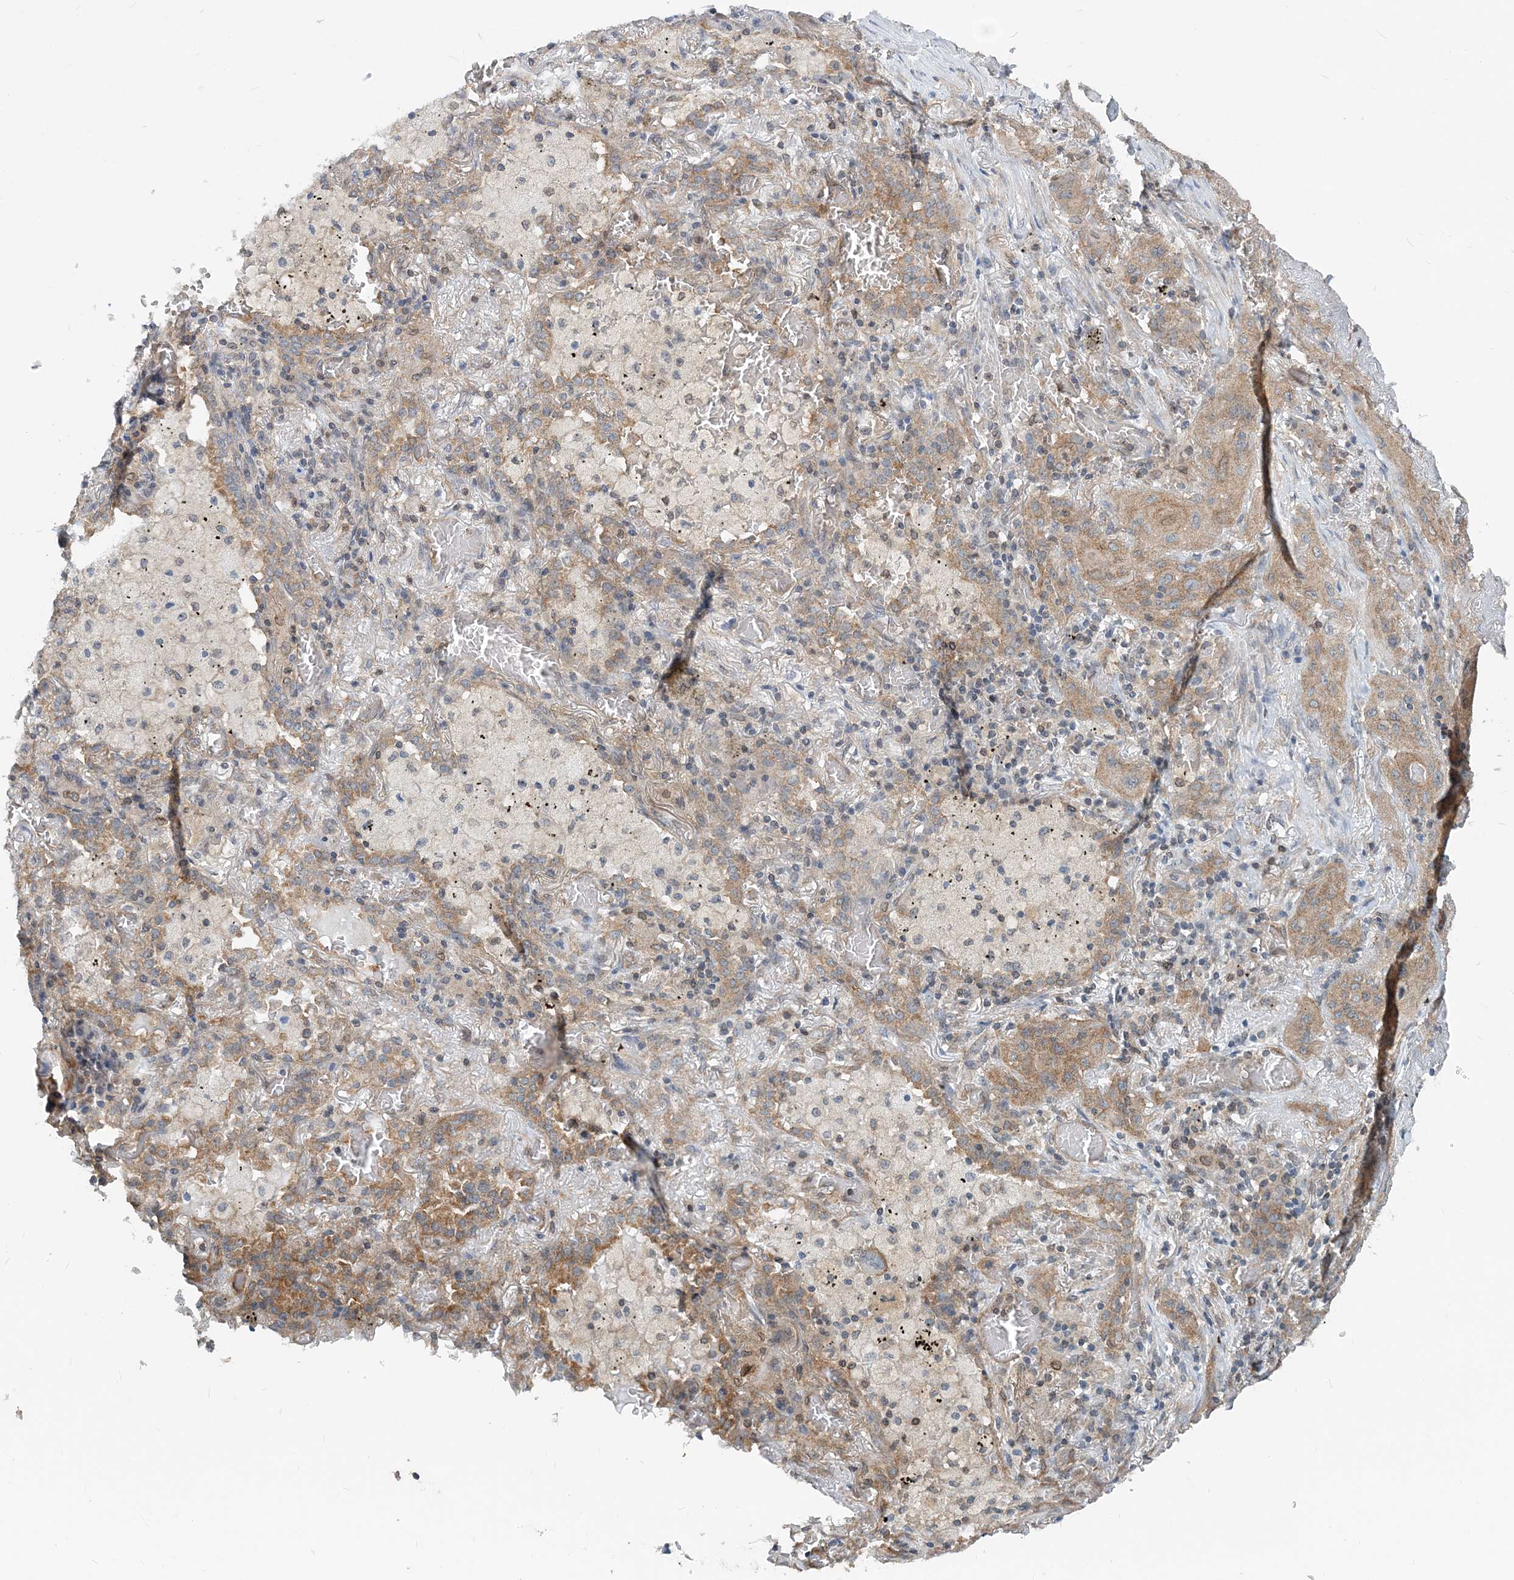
{"staining": {"intensity": "moderate", "quantity": ">75%", "location": "cytoplasmic/membranous"}, "tissue": "lung cancer", "cell_type": "Tumor cells", "image_type": "cancer", "snomed": [{"axis": "morphology", "description": "Squamous cell carcinoma, NOS"}, {"axis": "topography", "description": "Lung"}], "caption": "Moderate cytoplasmic/membranous positivity is identified in about >75% of tumor cells in lung cancer (squamous cell carcinoma).", "gene": "MOB4", "patient": {"sex": "female", "age": 47}}